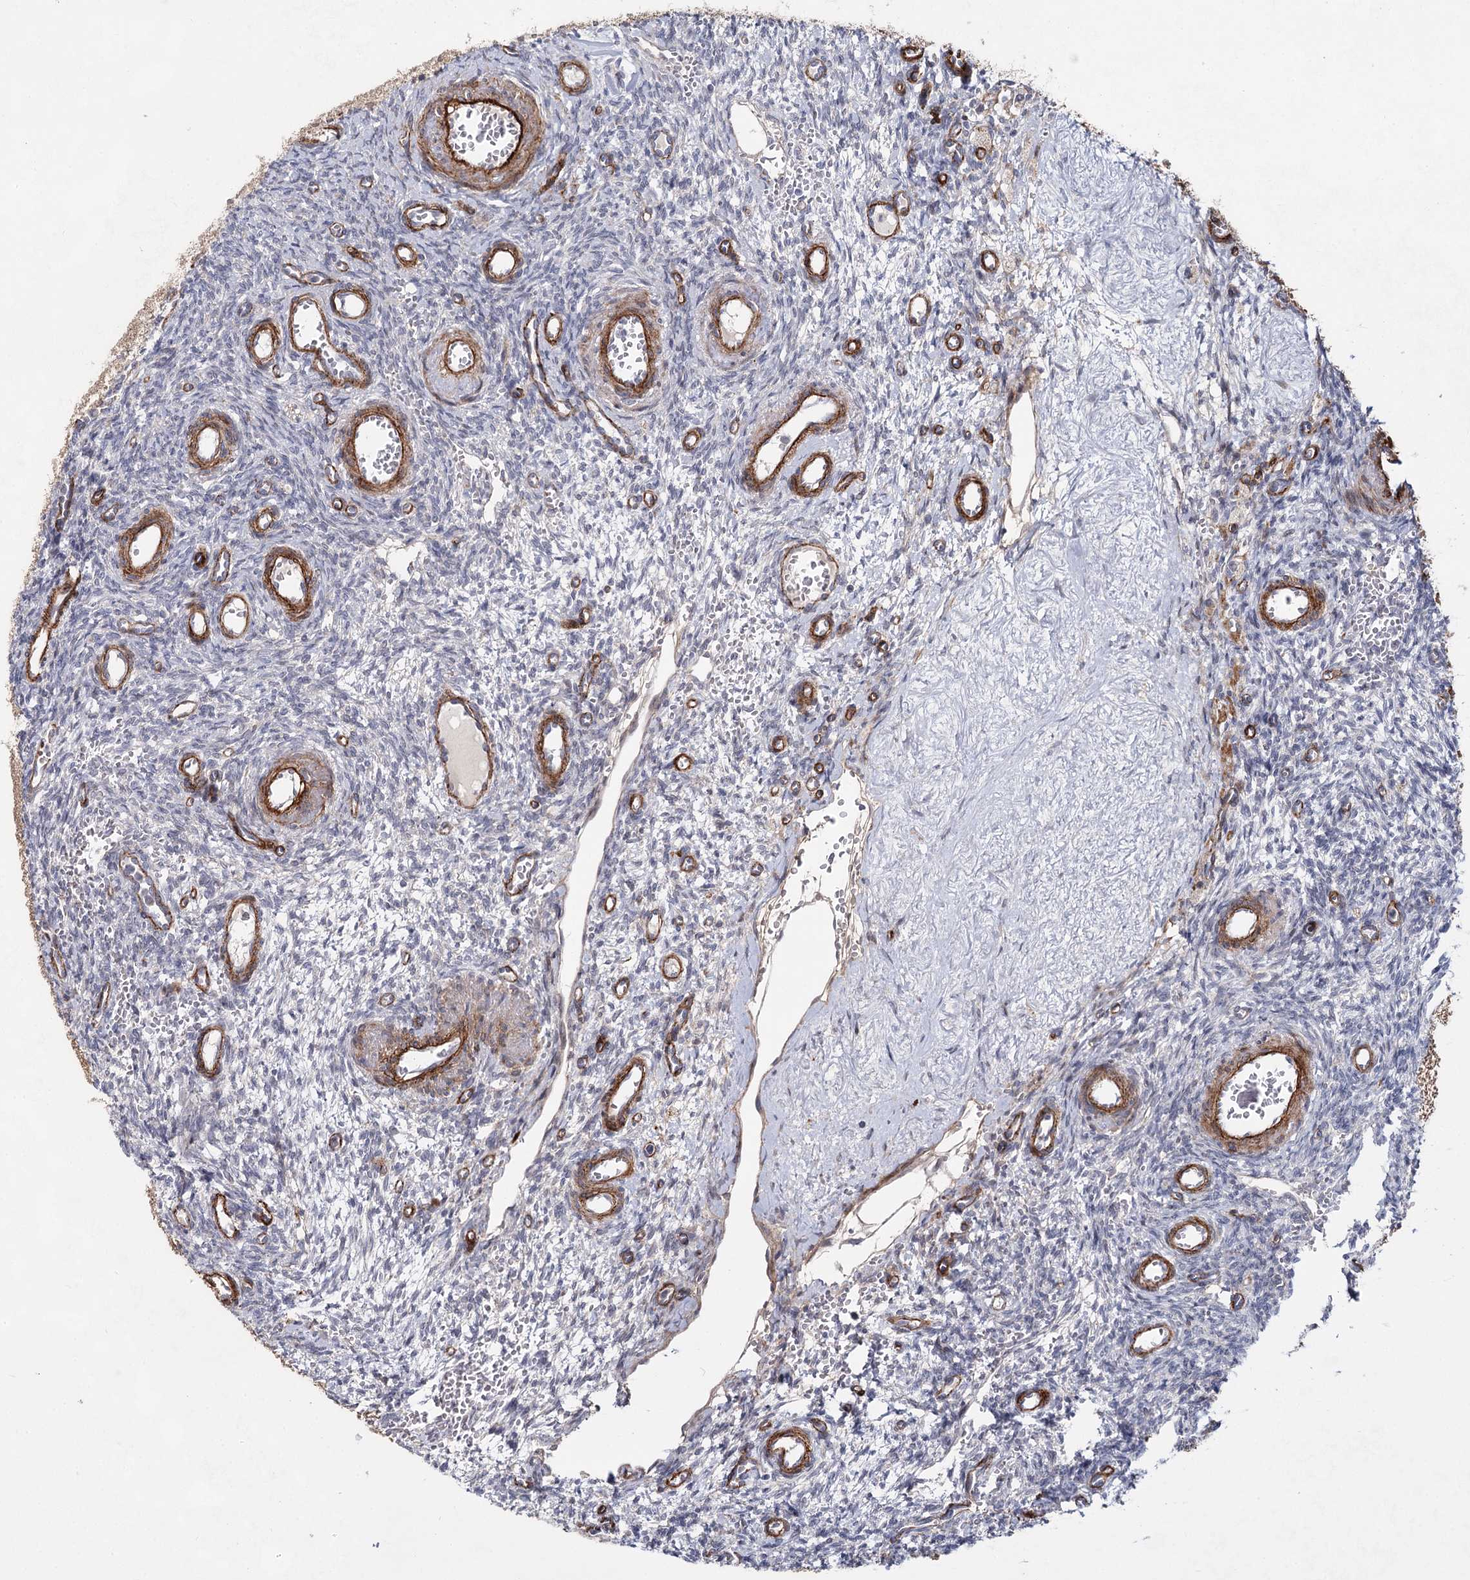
{"staining": {"intensity": "negative", "quantity": "none", "location": "none"}, "tissue": "ovary", "cell_type": "Ovarian stroma cells", "image_type": "normal", "snomed": [{"axis": "morphology", "description": "Normal tissue, NOS"}, {"axis": "topography", "description": "Ovary"}], "caption": "Micrograph shows no significant protein expression in ovarian stroma cells of benign ovary. (Immunohistochemistry, brightfield microscopy, high magnification).", "gene": "ATL2", "patient": {"sex": "female", "age": 39}}